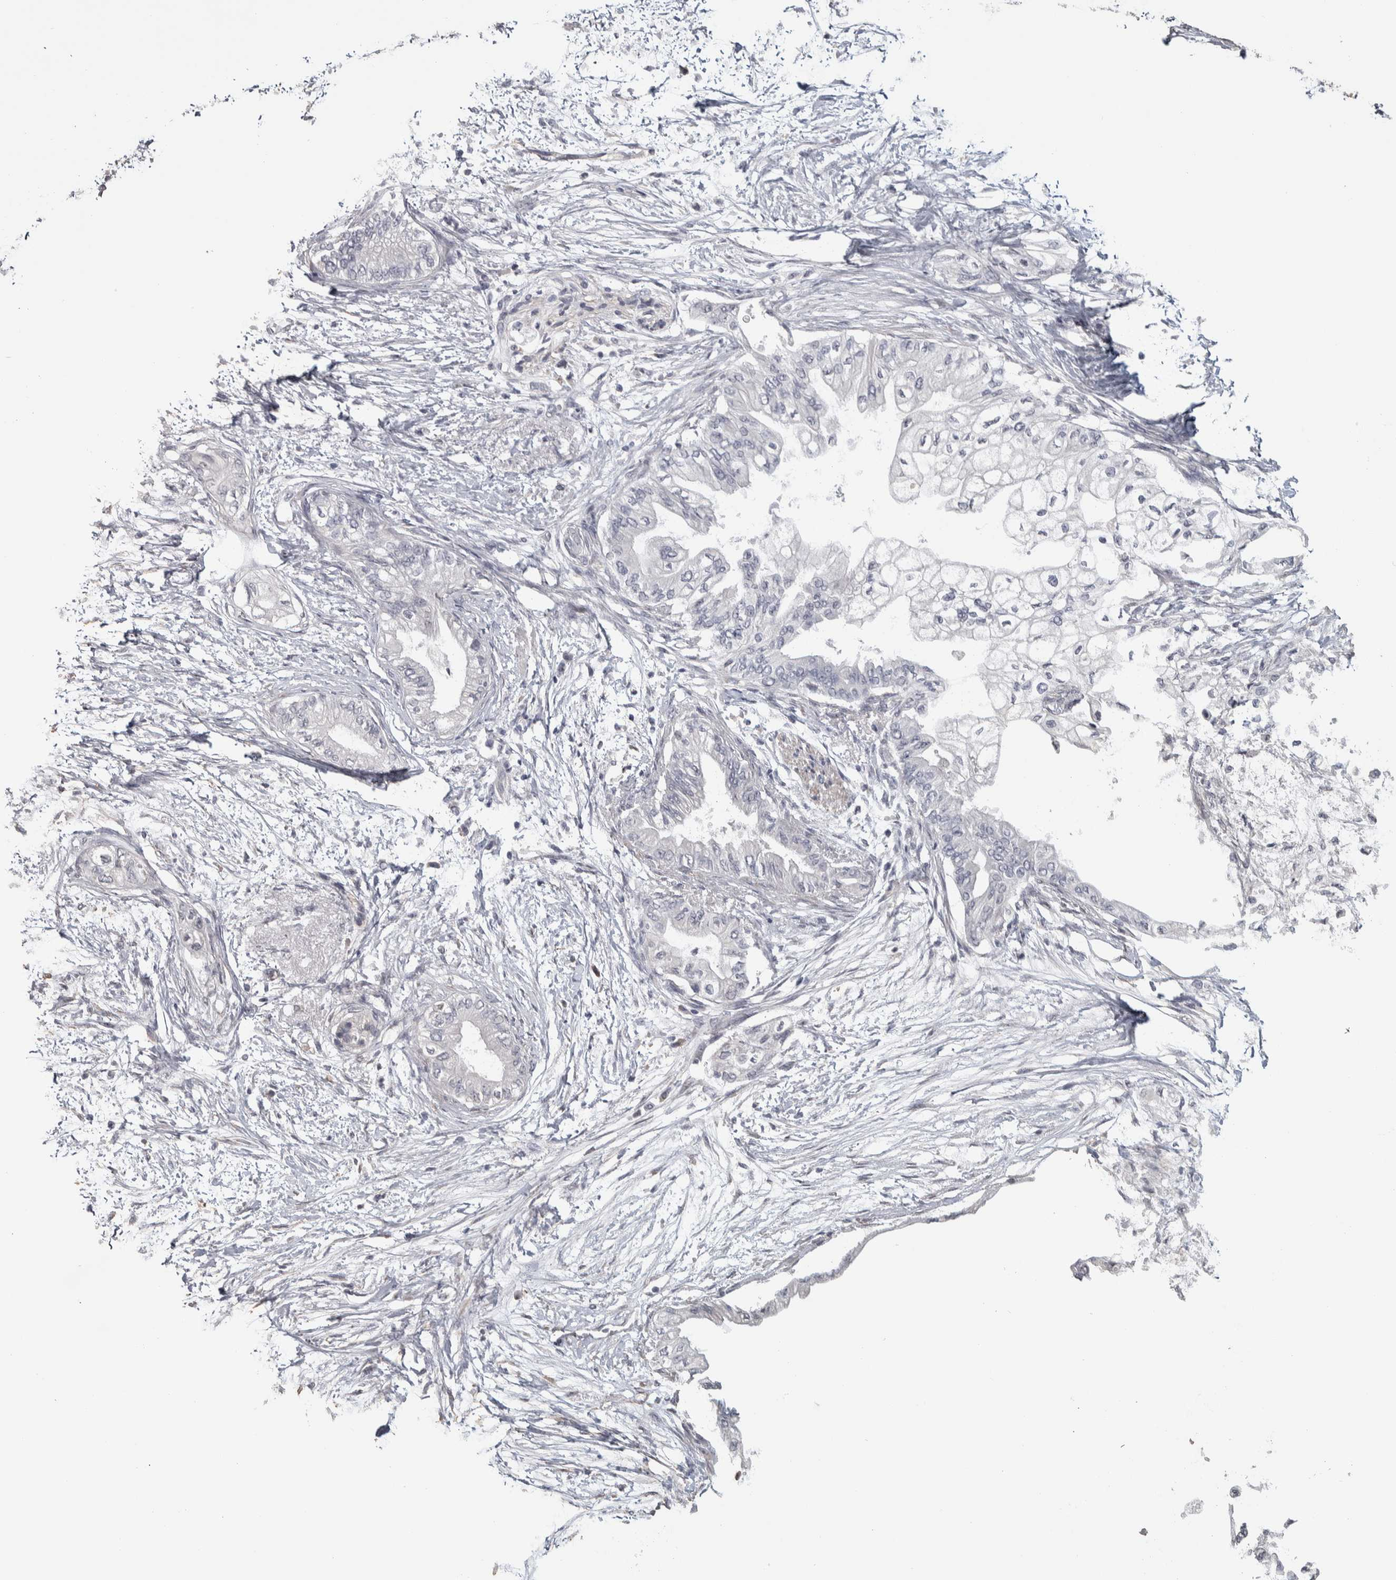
{"staining": {"intensity": "negative", "quantity": "none", "location": "none"}, "tissue": "pancreatic cancer", "cell_type": "Tumor cells", "image_type": "cancer", "snomed": [{"axis": "morphology", "description": "Normal tissue, NOS"}, {"axis": "morphology", "description": "Adenocarcinoma, NOS"}, {"axis": "topography", "description": "Pancreas"}, {"axis": "topography", "description": "Duodenum"}], "caption": "Immunohistochemistry (IHC) histopathology image of human pancreatic cancer stained for a protein (brown), which demonstrates no expression in tumor cells. (DAB immunohistochemistry (IHC), high magnification).", "gene": "NECAB1", "patient": {"sex": "female", "age": 60}}